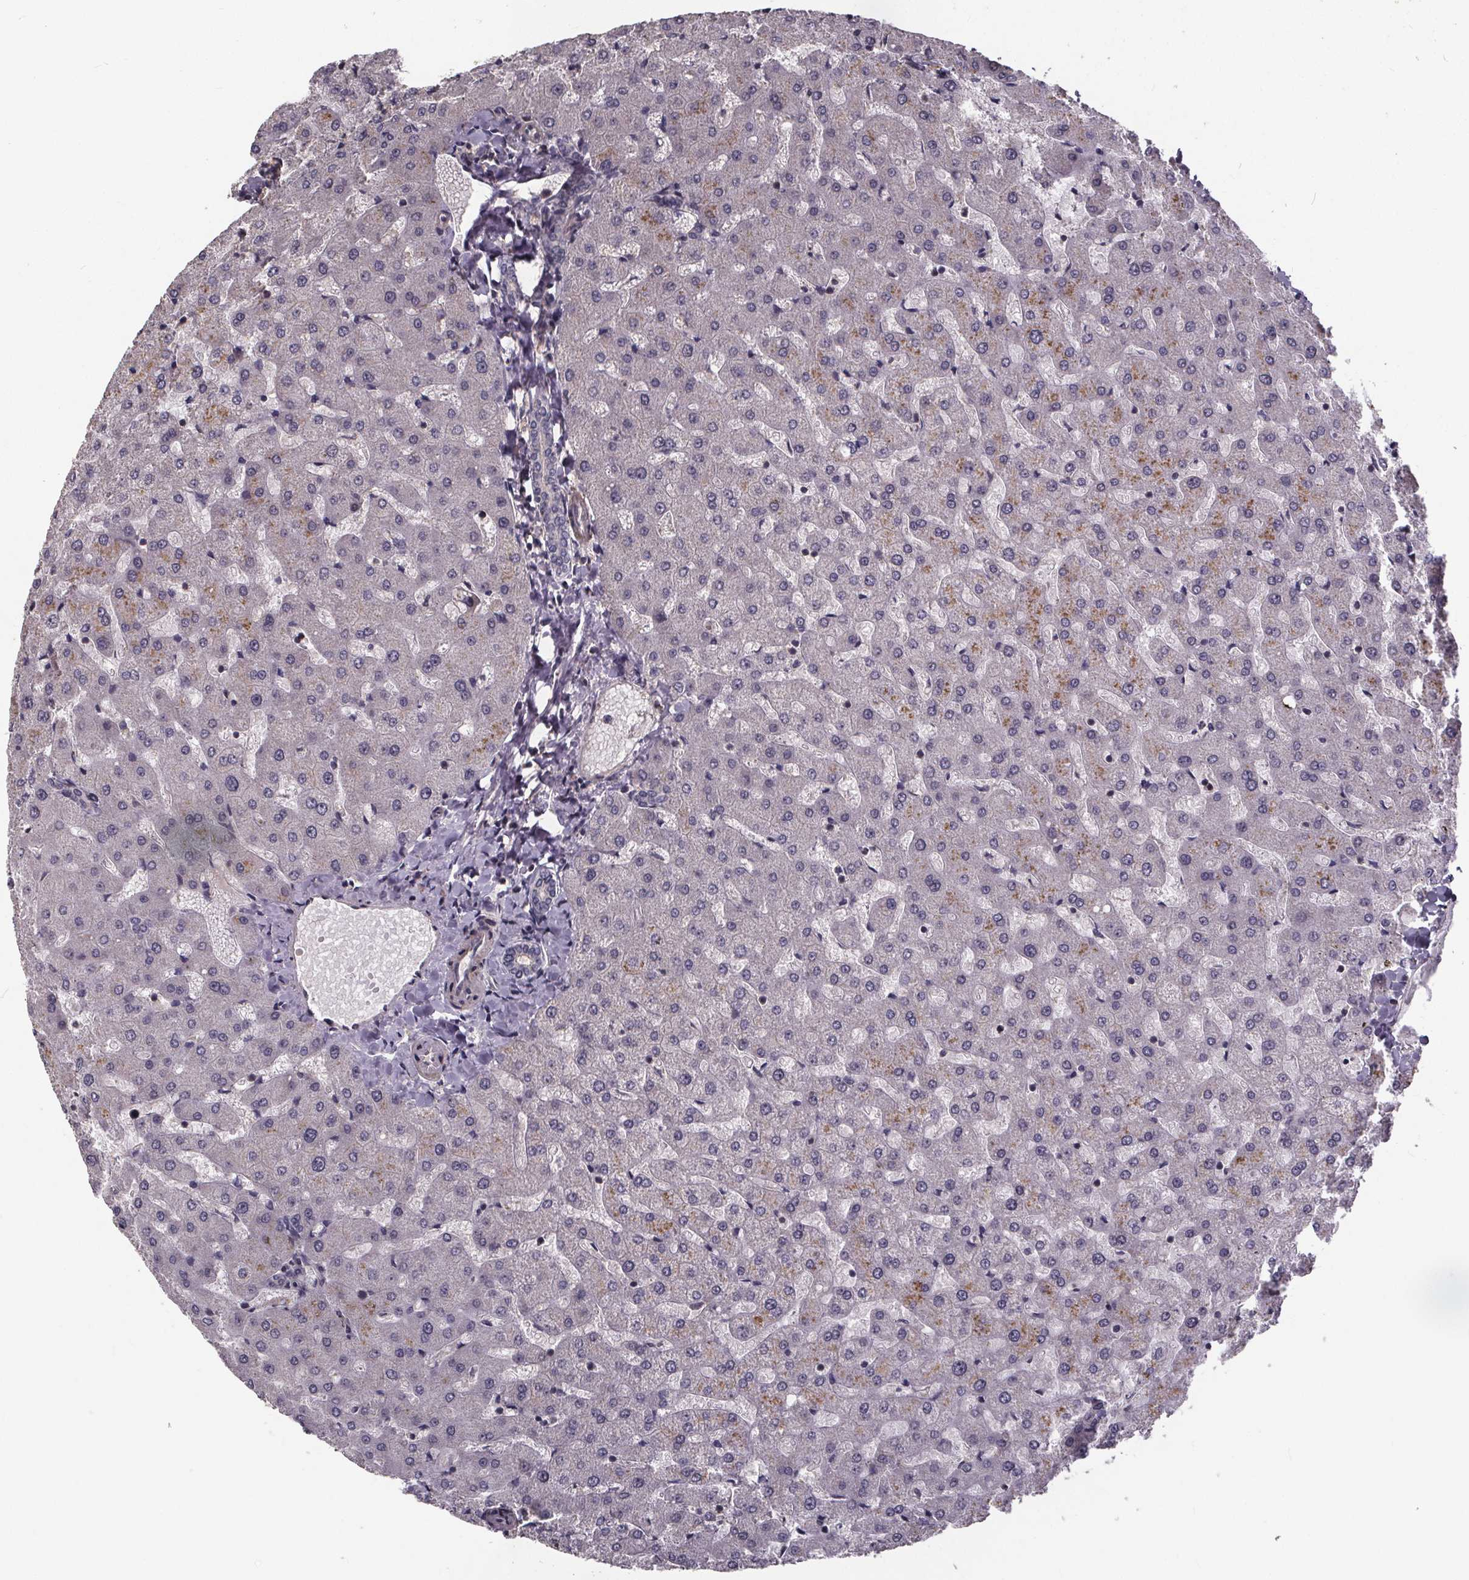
{"staining": {"intensity": "negative", "quantity": "none", "location": "none"}, "tissue": "liver", "cell_type": "Cholangiocytes", "image_type": "normal", "snomed": [{"axis": "morphology", "description": "Normal tissue, NOS"}, {"axis": "topography", "description": "Liver"}], "caption": "Immunohistochemistry of benign liver shows no positivity in cholangiocytes.", "gene": "YME1L1", "patient": {"sex": "female", "age": 50}}